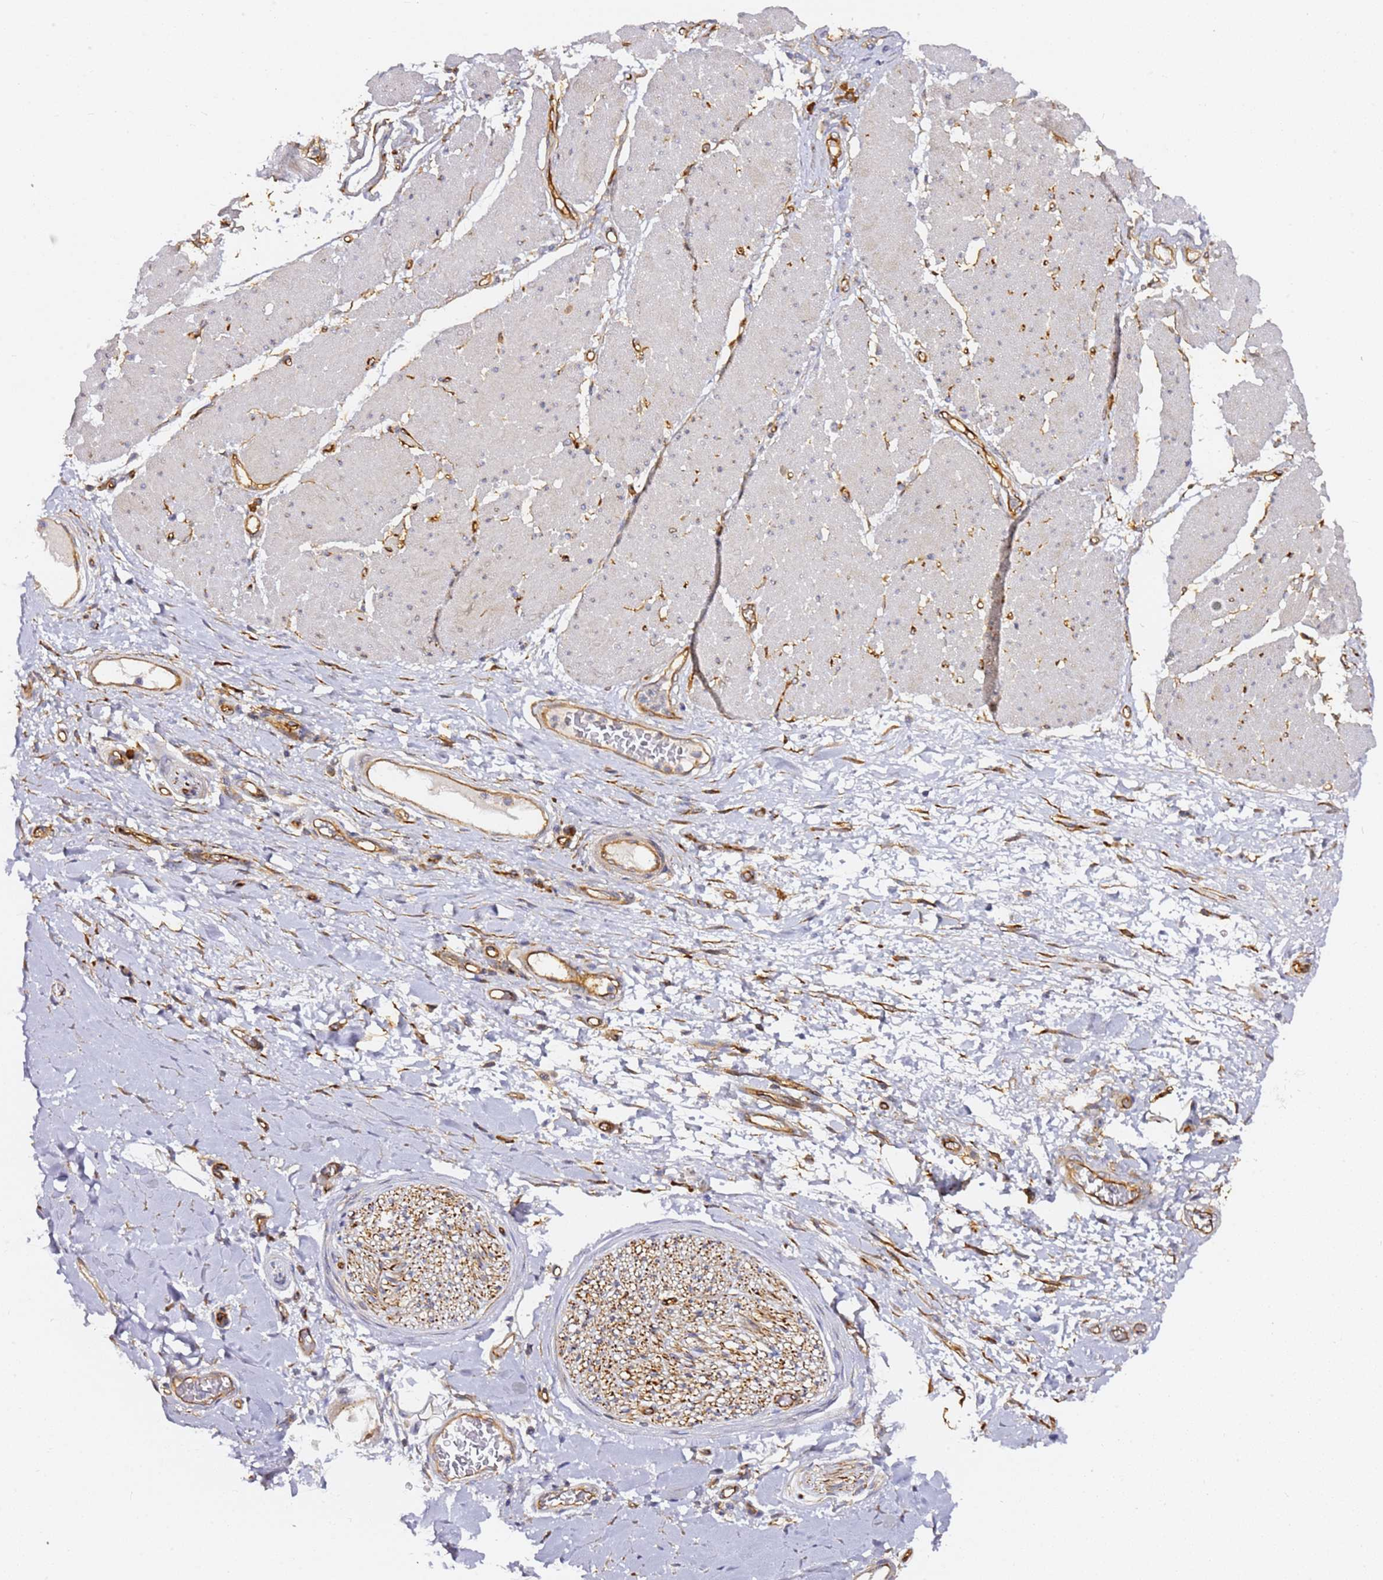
{"staining": {"intensity": "moderate", "quantity": ">75%", "location": "cytoplasmic/membranous"}, "tissue": "adipose tissue", "cell_type": "Adipocytes", "image_type": "normal", "snomed": [{"axis": "morphology", "description": "Normal tissue, NOS"}, {"axis": "morphology", "description": "Adenocarcinoma, NOS"}, {"axis": "topography", "description": "Esophagus"}, {"axis": "topography", "description": "Stomach, upper"}, {"axis": "topography", "description": "Peripheral nerve tissue"}], "caption": "Protein expression analysis of benign human adipose tissue reveals moderate cytoplasmic/membranous staining in about >75% of adipocytes. The staining is performed using DAB brown chromogen to label protein expression. The nuclei are counter-stained blue using hematoxylin.", "gene": "KIF7", "patient": {"sex": "male", "age": 62}}